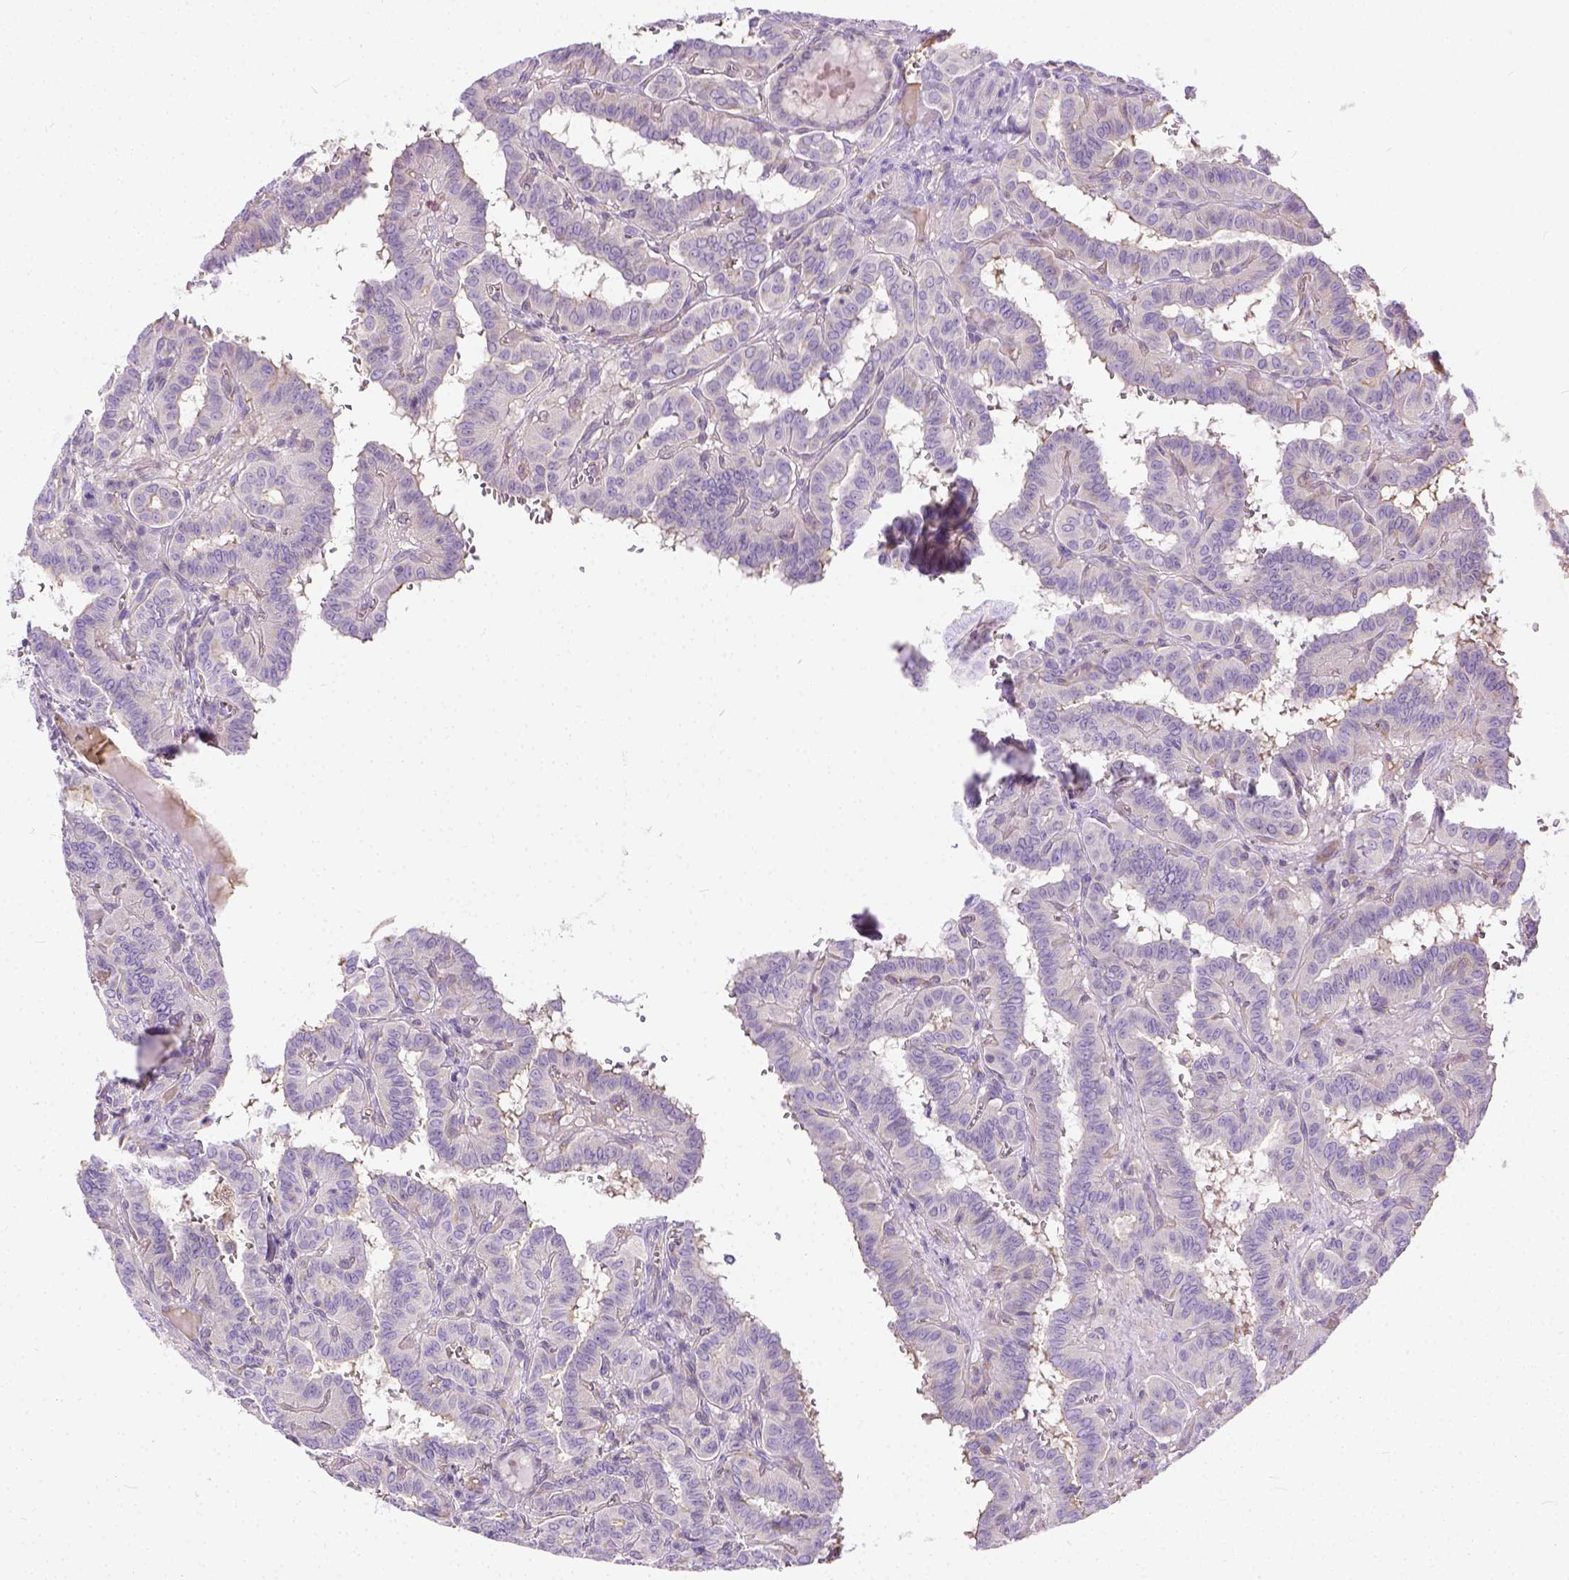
{"staining": {"intensity": "negative", "quantity": "none", "location": "none"}, "tissue": "thyroid cancer", "cell_type": "Tumor cells", "image_type": "cancer", "snomed": [{"axis": "morphology", "description": "Papillary adenocarcinoma, NOS"}, {"axis": "topography", "description": "Thyroid gland"}], "caption": "There is no significant positivity in tumor cells of thyroid cancer (papillary adenocarcinoma).", "gene": "CADM4", "patient": {"sex": "female", "age": 21}}